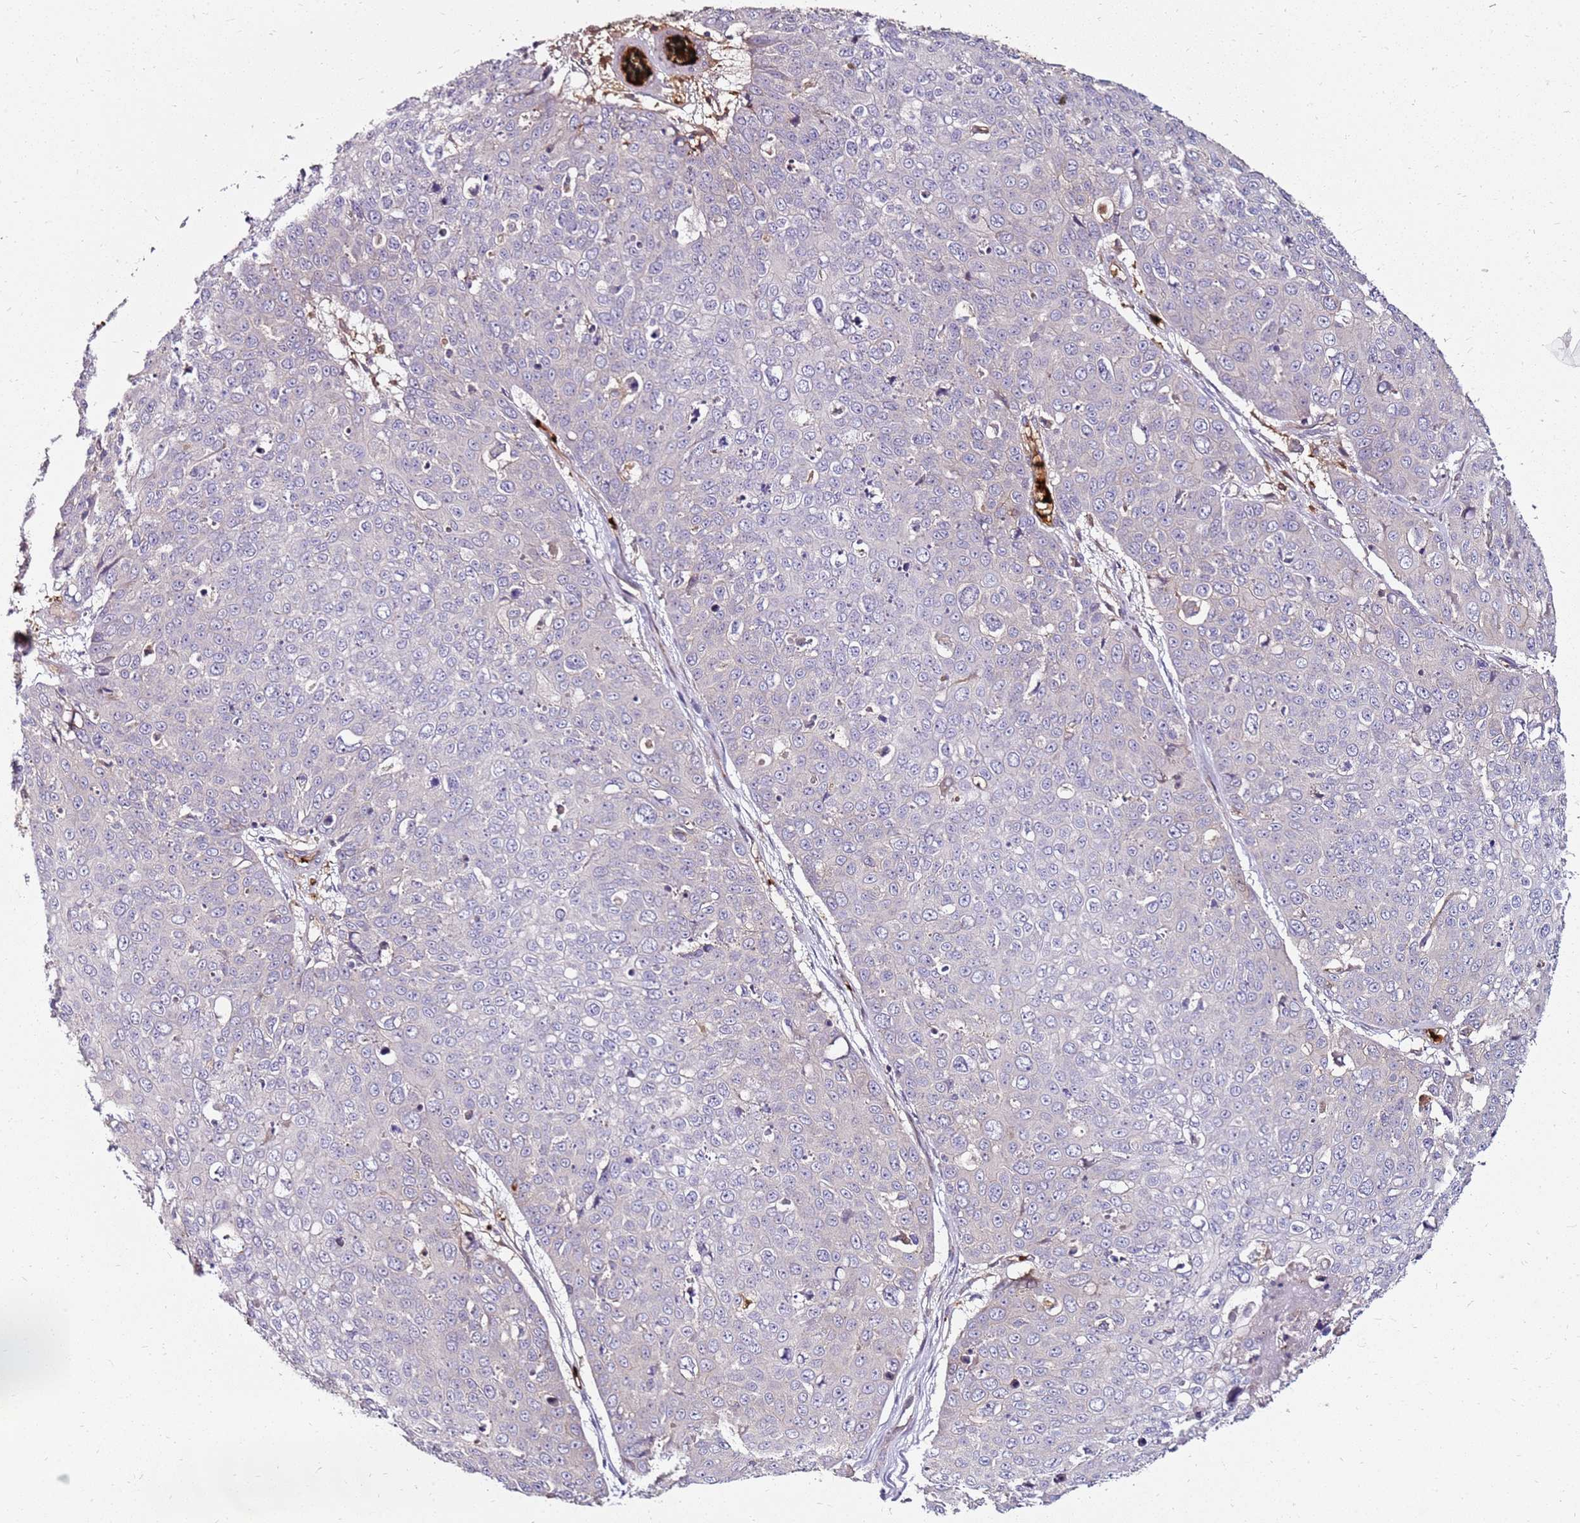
{"staining": {"intensity": "negative", "quantity": "none", "location": "none"}, "tissue": "skin cancer", "cell_type": "Tumor cells", "image_type": "cancer", "snomed": [{"axis": "morphology", "description": "Squamous cell carcinoma, NOS"}, {"axis": "topography", "description": "Skin"}], "caption": "The image shows no staining of tumor cells in skin cancer. The staining was performed using DAB (3,3'-diaminobenzidine) to visualize the protein expression in brown, while the nuclei were stained in blue with hematoxylin (Magnification: 20x).", "gene": "RNF11", "patient": {"sex": "male", "age": 71}}